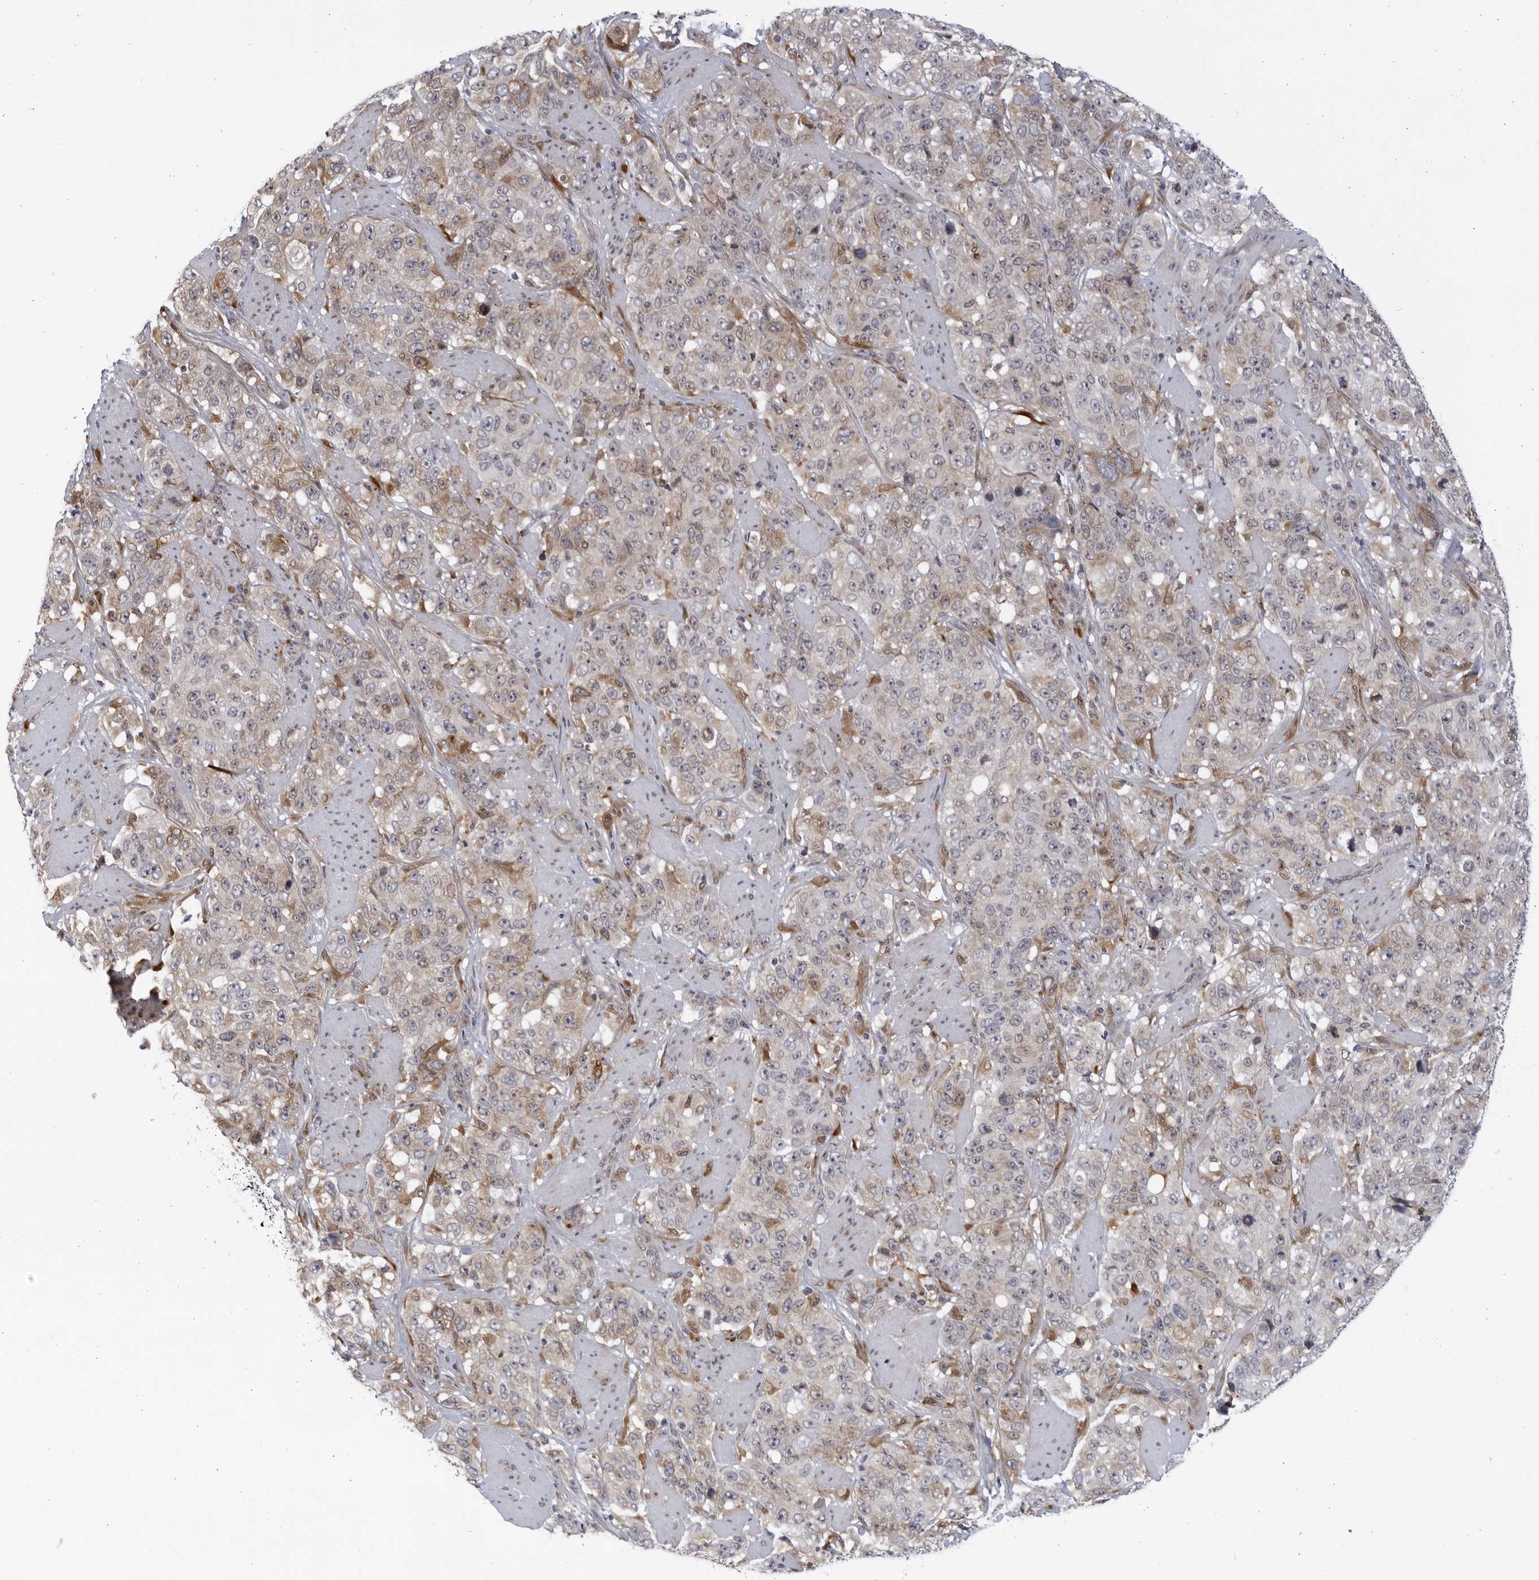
{"staining": {"intensity": "negative", "quantity": "none", "location": "none"}, "tissue": "stomach cancer", "cell_type": "Tumor cells", "image_type": "cancer", "snomed": [{"axis": "morphology", "description": "Adenocarcinoma, NOS"}, {"axis": "topography", "description": "Stomach"}], "caption": "Tumor cells are negative for protein expression in human stomach cancer.", "gene": "BMP2K", "patient": {"sex": "male", "age": 48}}